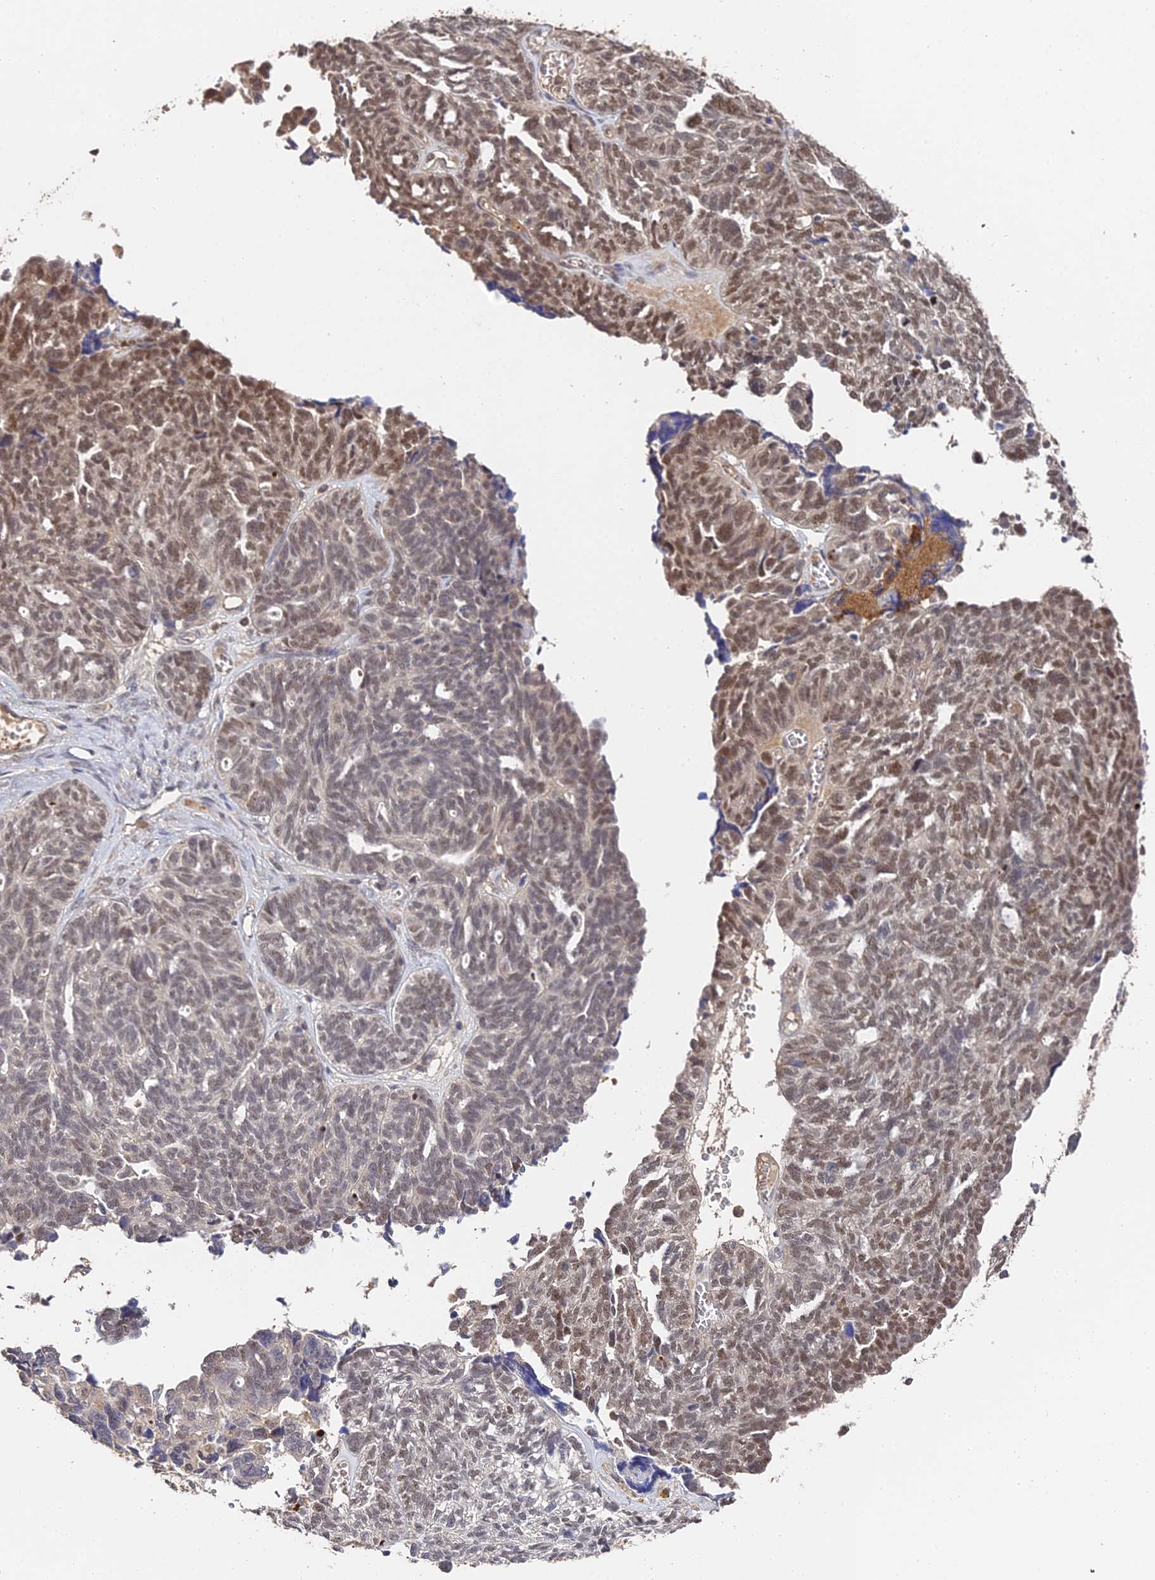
{"staining": {"intensity": "moderate", "quantity": ">75%", "location": "nuclear"}, "tissue": "ovarian cancer", "cell_type": "Tumor cells", "image_type": "cancer", "snomed": [{"axis": "morphology", "description": "Cystadenocarcinoma, serous, NOS"}, {"axis": "topography", "description": "Ovary"}], "caption": "Ovarian cancer tissue demonstrates moderate nuclear positivity in about >75% of tumor cells, visualized by immunohistochemistry.", "gene": "LSM5", "patient": {"sex": "female", "age": 79}}